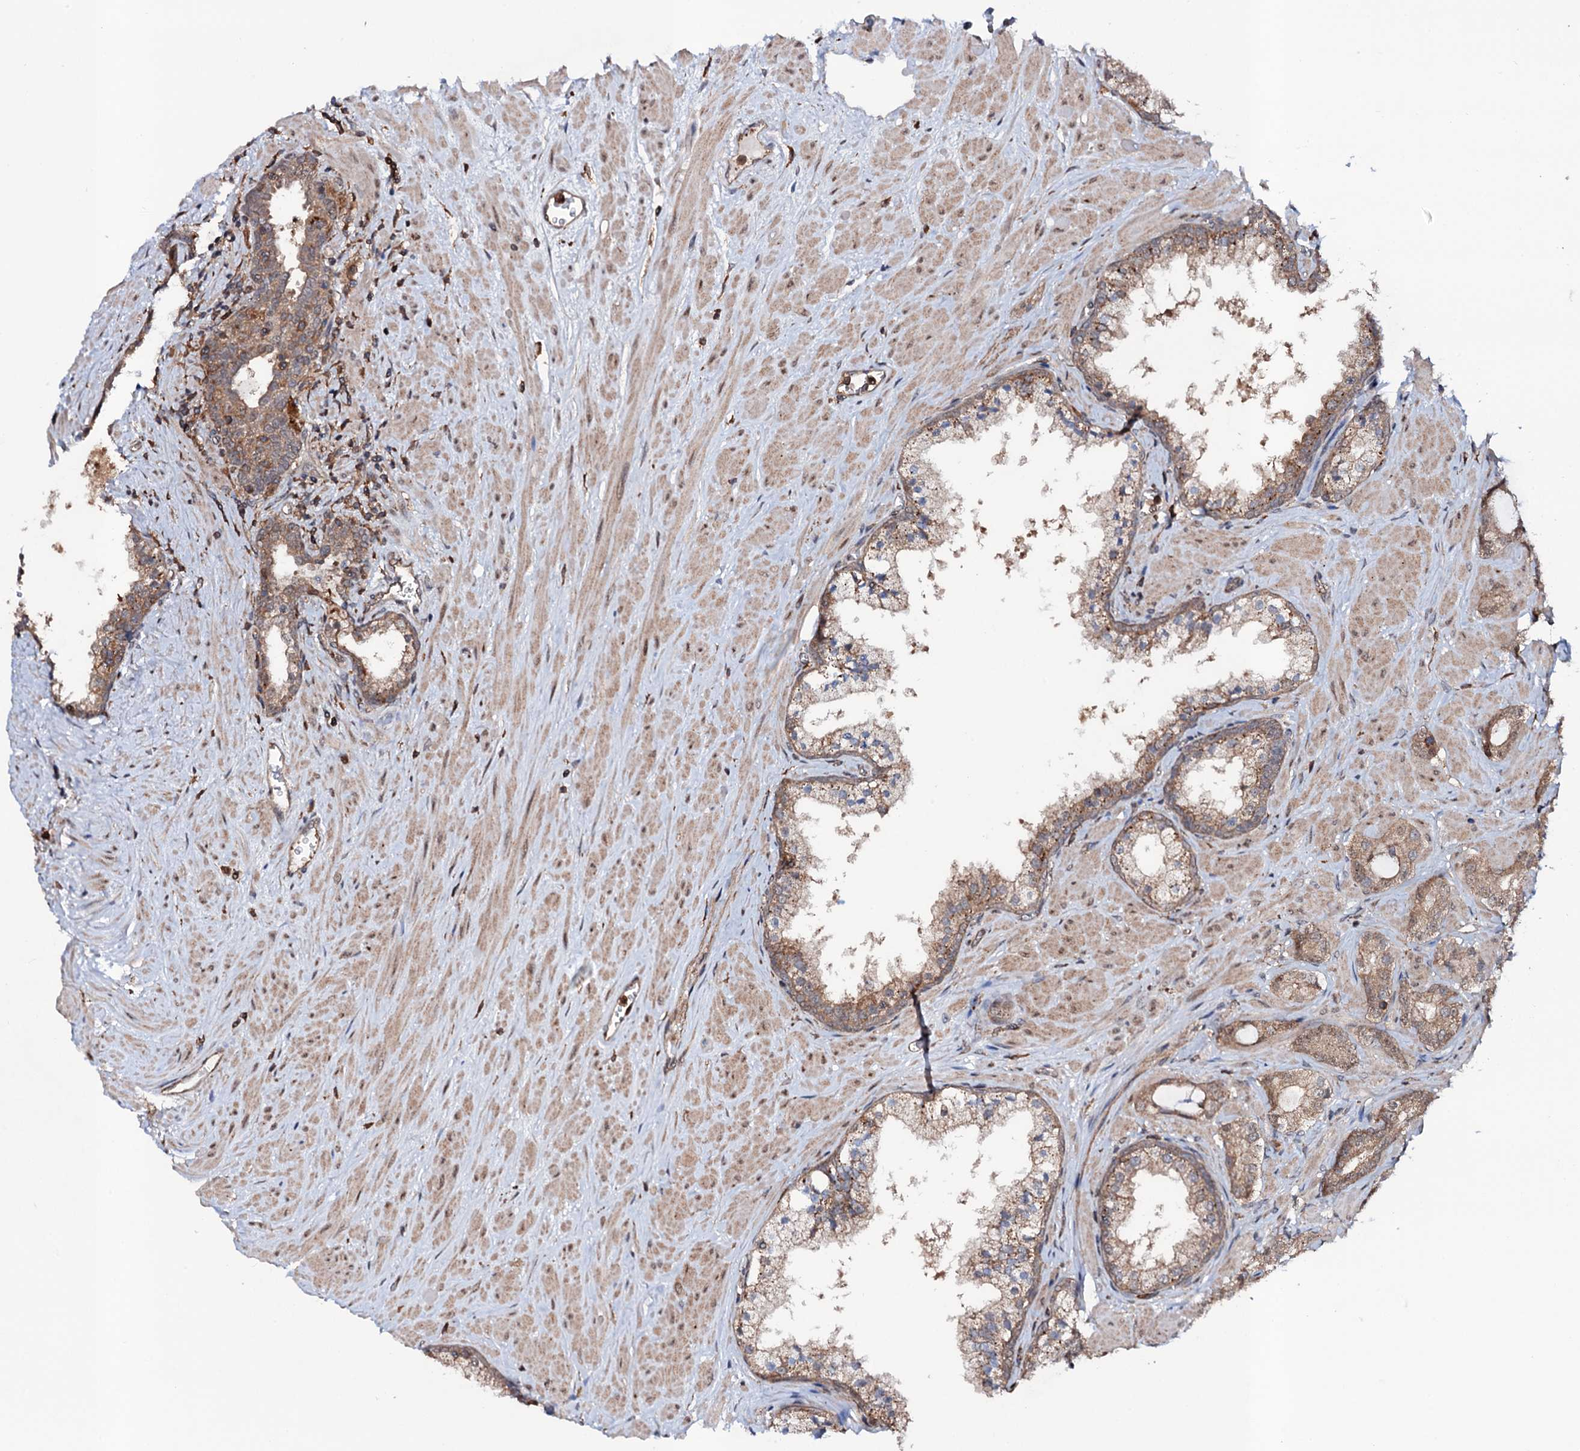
{"staining": {"intensity": "moderate", "quantity": ">75%", "location": "cytoplasmic/membranous"}, "tissue": "prostate cancer", "cell_type": "Tumor cells", "image_type": "cancer", "snomed": [{"axis": "morphology", "description": "Adenocarcinoma, High grade"}, {"axis": "topography", "description": "Prostate"}], "caption": "Human high-grade adenocarcinoma (prostate) stained with a brown dye displays moderate cytoplasmic/membranous positive staining in approximately >75% of tumor cells.", "gene": "COG6", "patient": {"sex": "male", "age": 64}}